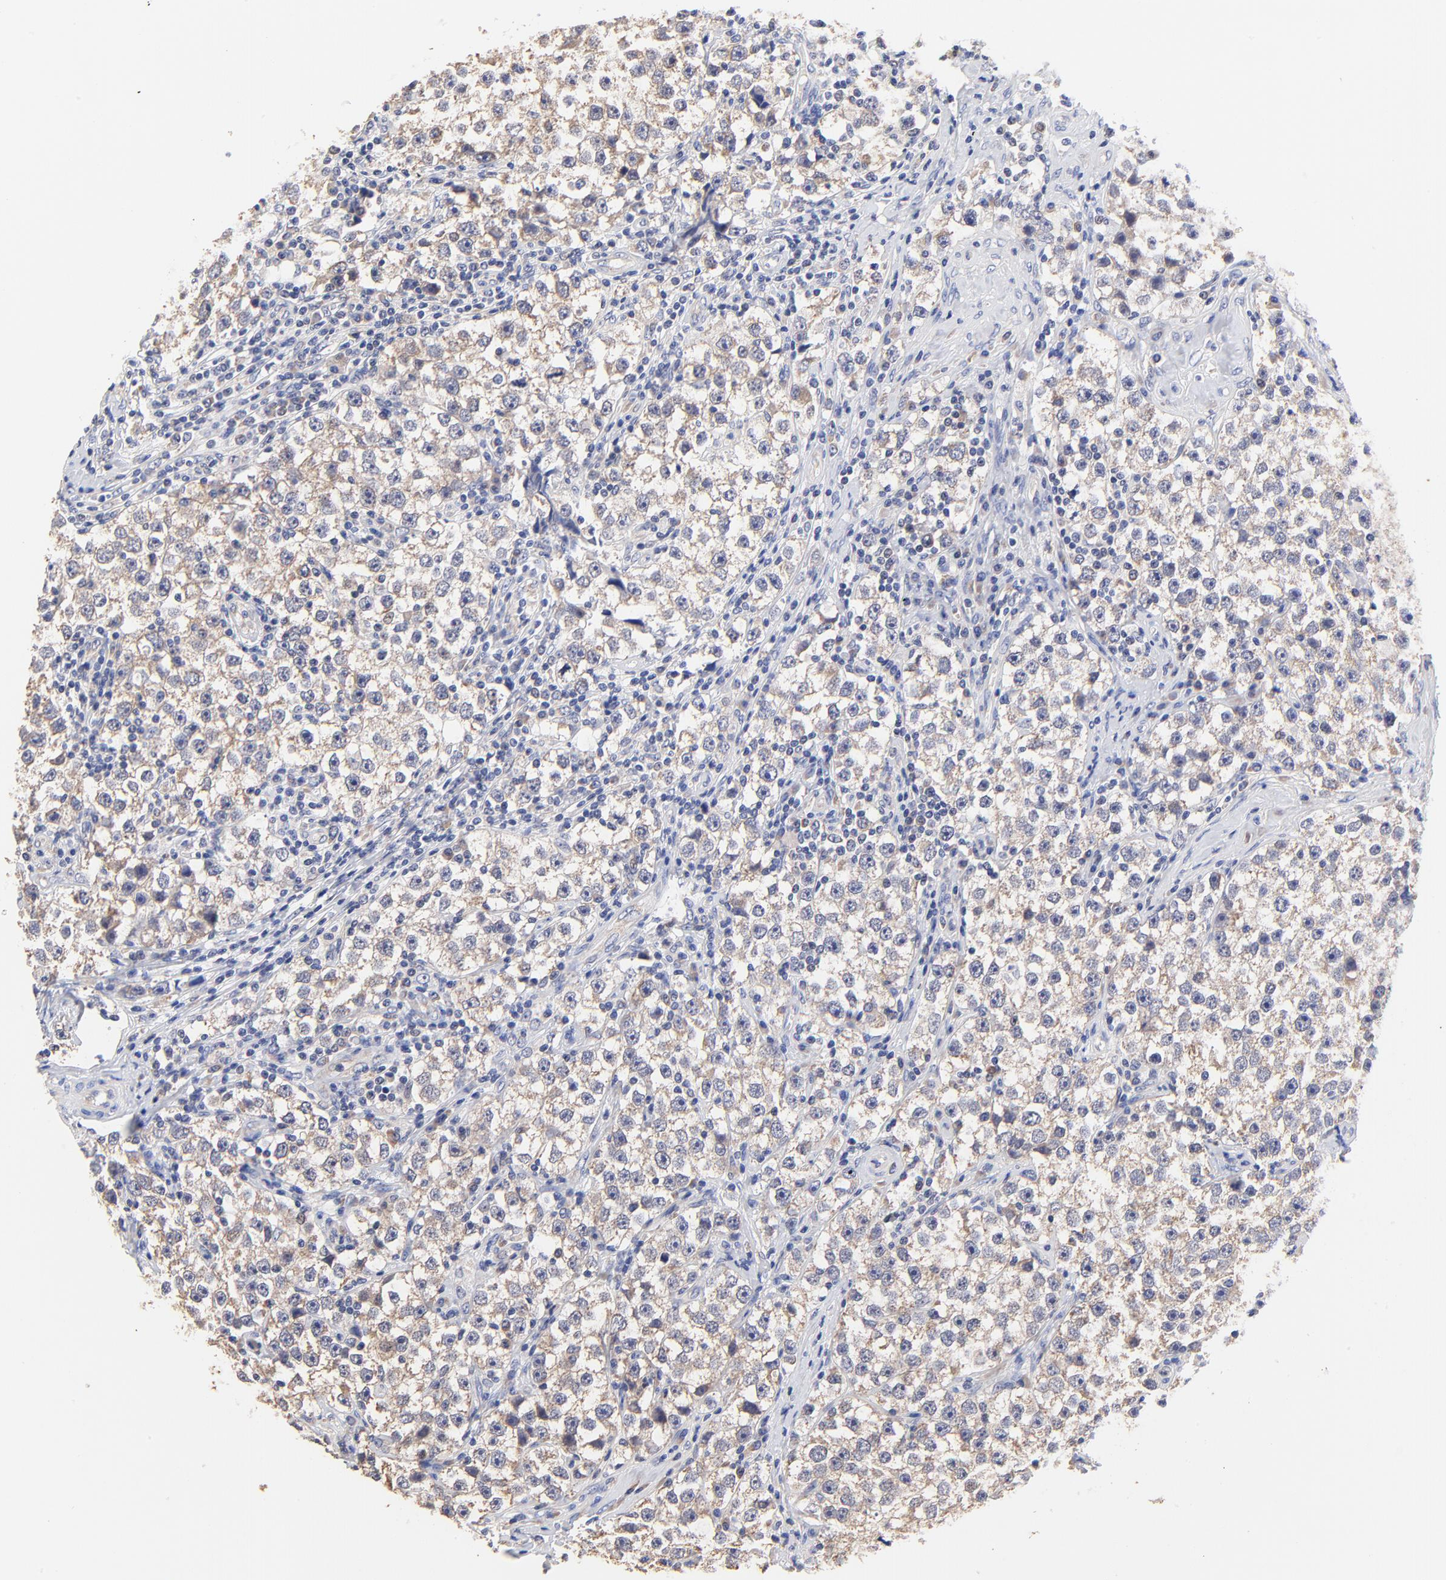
{"staining": {"intensity": "weak", "quantity": ">75%", "location": "cytoplasmic/membranous"}, "tissue": "testis cancer", "cell_type": "Tumor cells", "image_type": "cancer", "snomed": [{"axis": "morphology", "description": "Seminoma, NOS"}, {"axis": "topography", "description": "Testis"}], "caption": "IHC staining of testis seminoma, which shows low levels of weak cytoplasmic/membranous expression in about >75% of tumor cells indicating weak cytoplasmic/membranous protein expression. The staining was performed using DAB (brown) for protein detection and nuclei were counterstained in hematoxylin (blue).", "gene": "PTK7", "patient": {"sex": "male", "age": 32}}